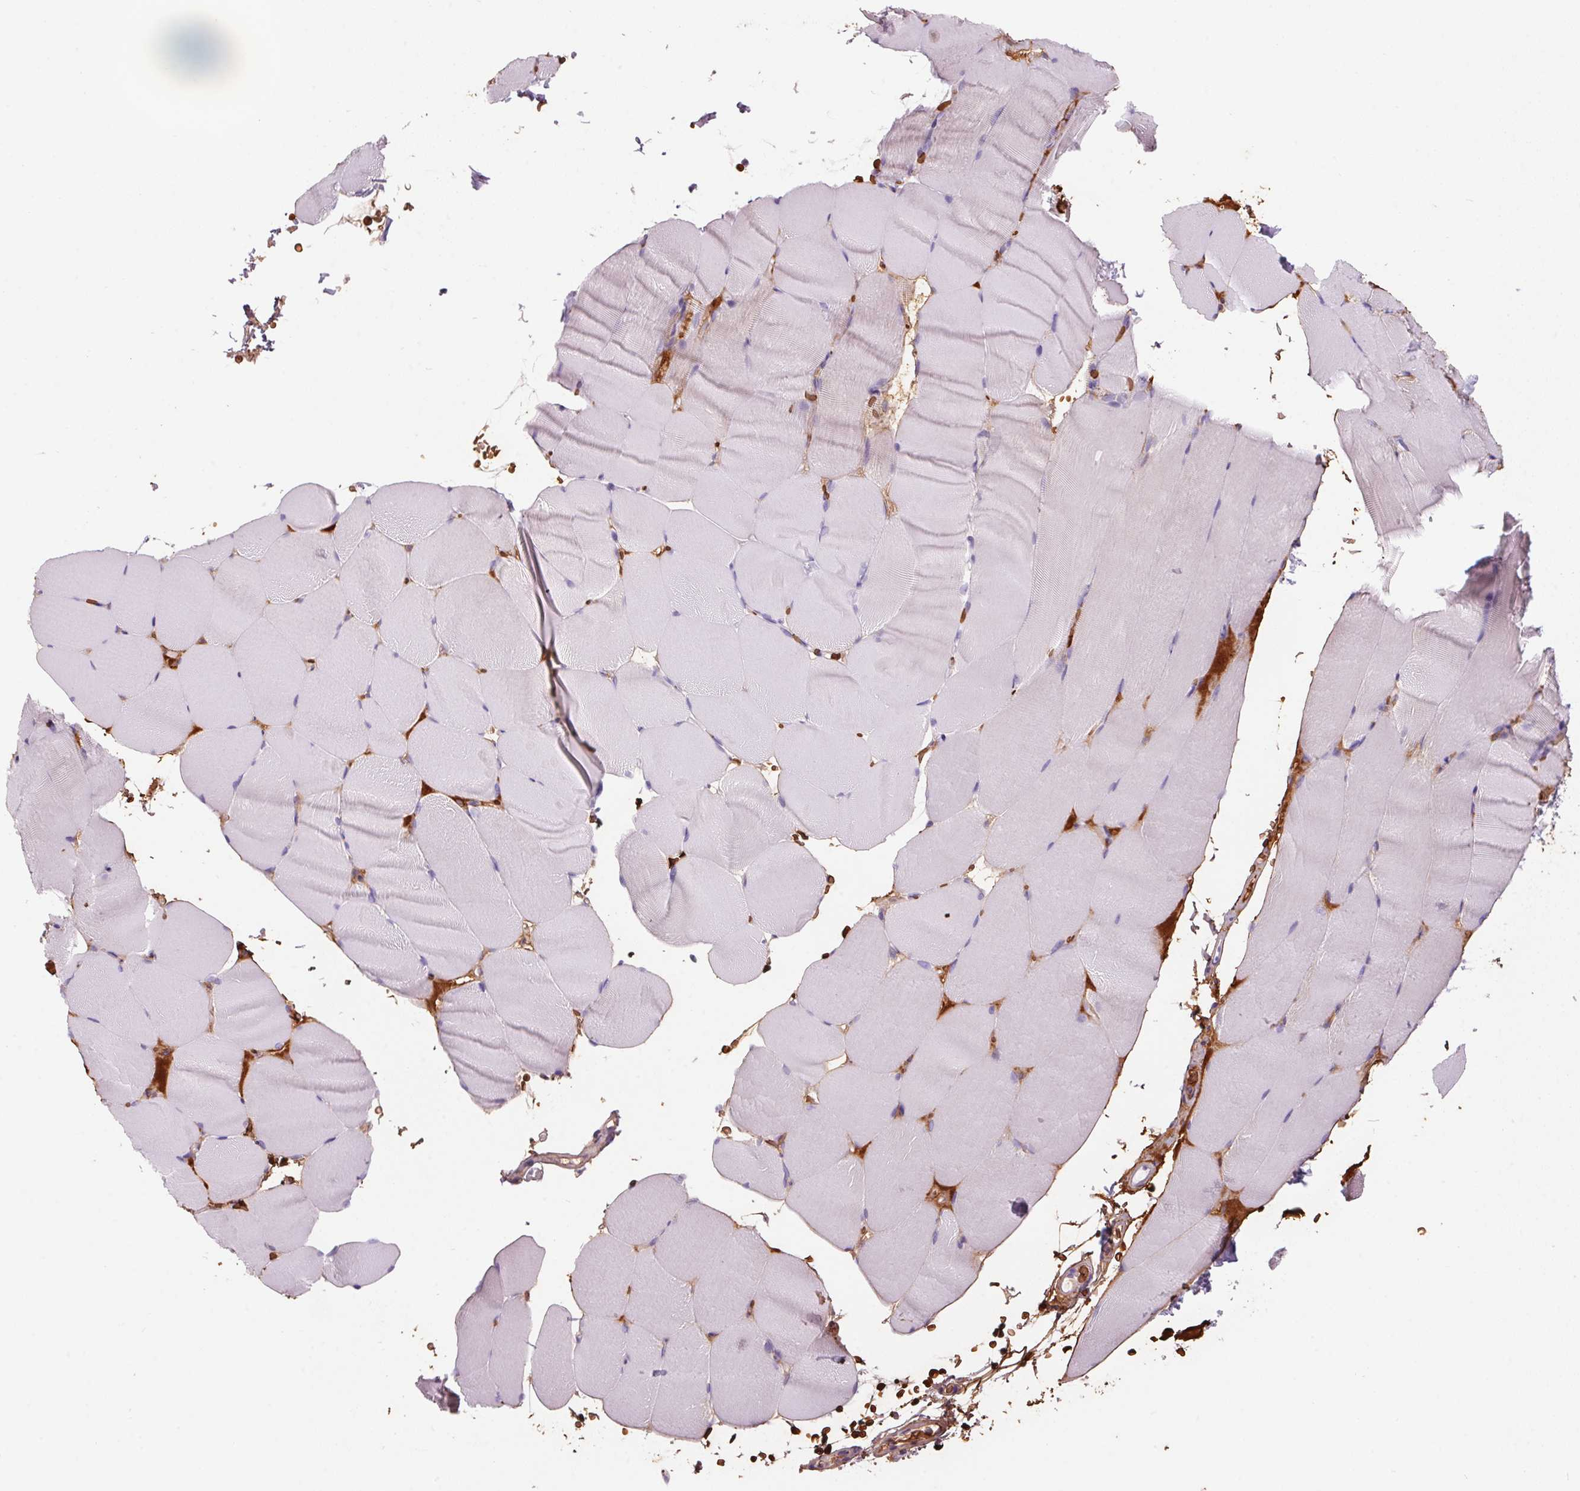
{"staining": {"intensity": "negative", "quantity": "none", "location": "none"}, "tissue": "skeletal muscle", "cell_type": "Myocytes", "image_type": "normal", "snomed": [{"axis": "morphology", "description": "Normal tissue, NOS"}, {"axis": "topography", "description": "Skeletal muscle"}], "caption": "High magnification brightfield microscopy of normal skeletal muscle stained with DAB (3,3'-diaminobenzidine) (brown) and counterstained with hematoxylin (blue): myocytes show no significant positivity.", "gene": "HBQ1", "patient": {"sex": "female", "age": 37}}